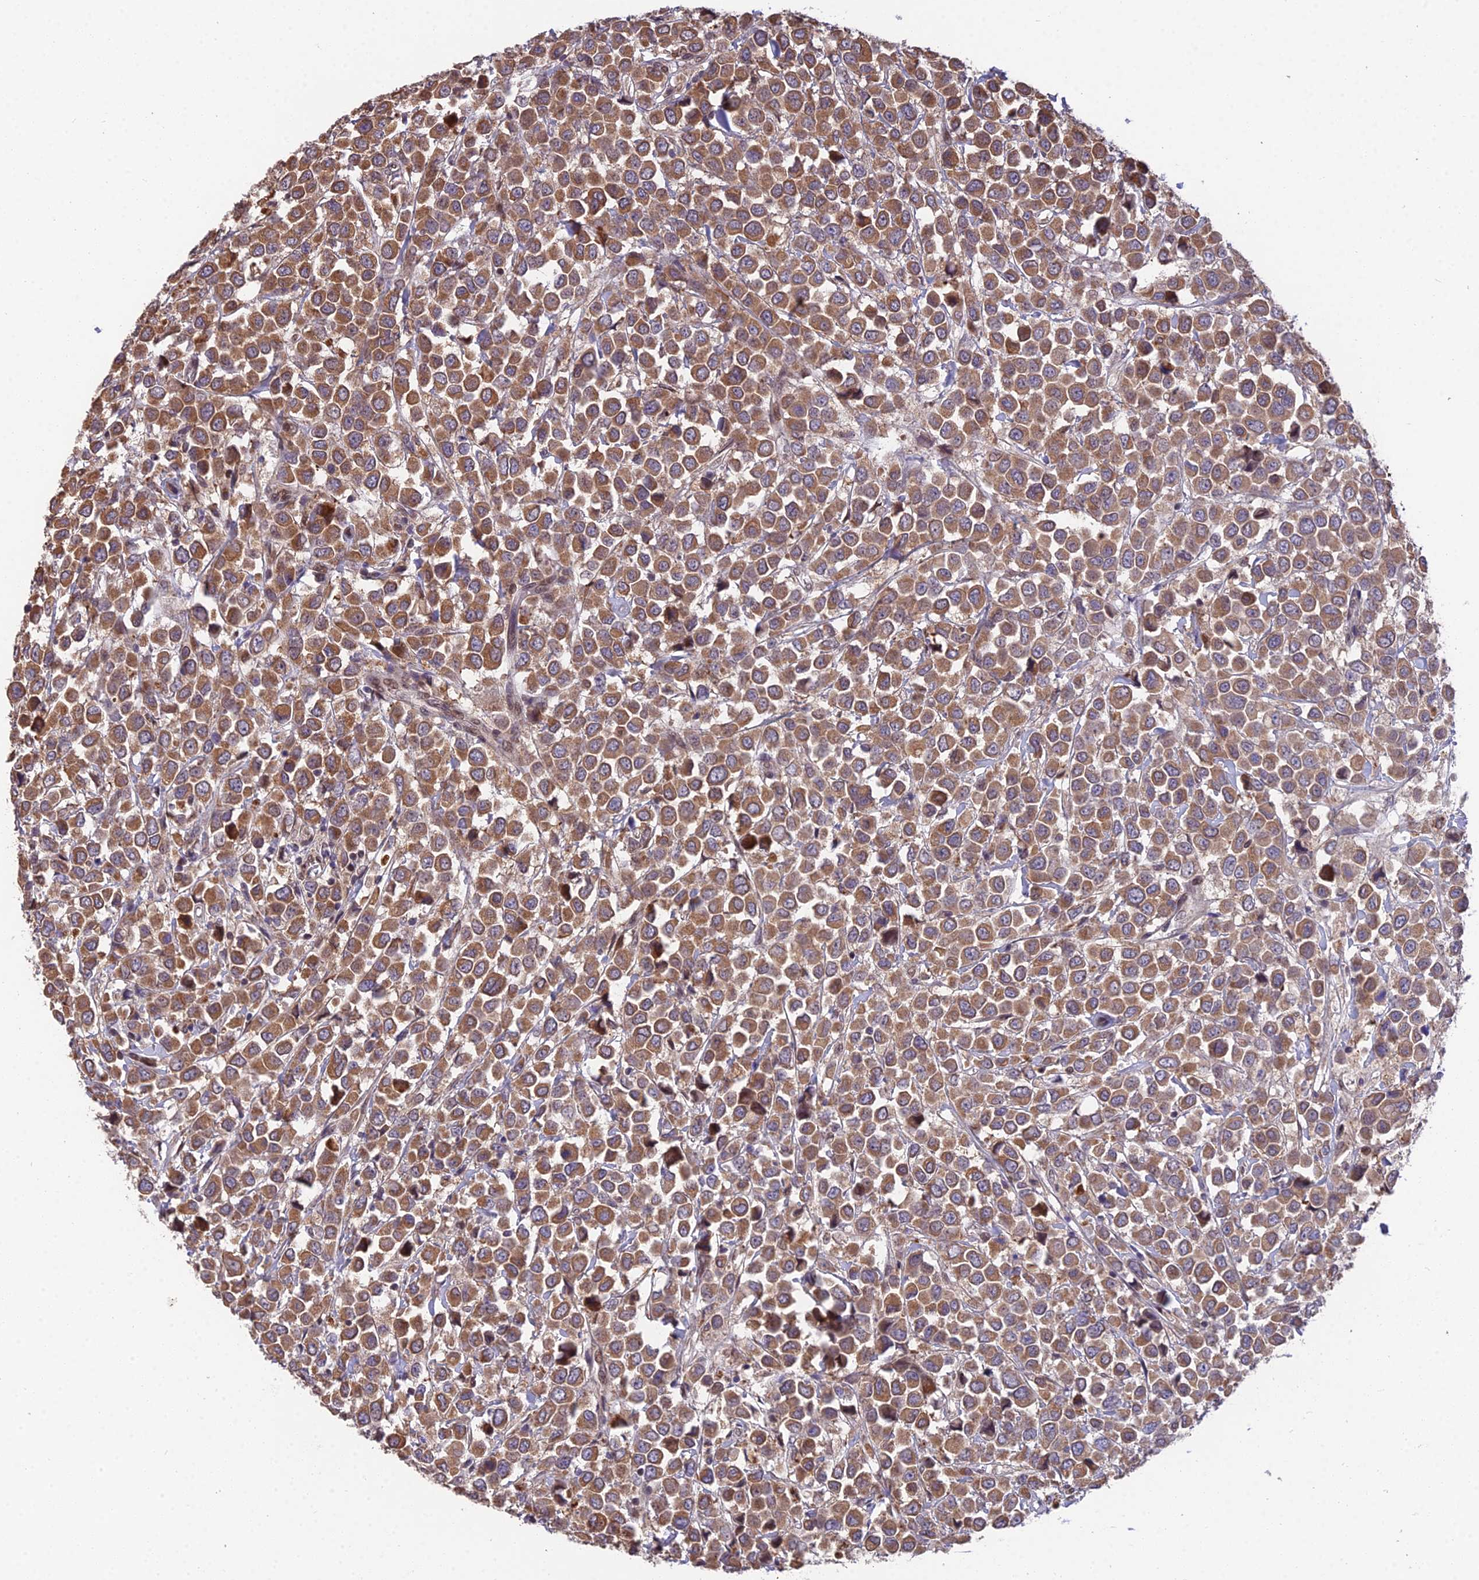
{"staining": {"intensity": "moderate", "quantity": ">75%", "location": "cytoplasmic/membranous"}, "tissue": "breast cancer", "cell_type": "Tumor cells", "image_type": "cancer", "snomed": [{"axis": "morphology", "description": "Duct carcinoma"}, {"axis": "topography", "description": "Breast"}], "caption": "Immunohistochemistry (IHC) image of human breast cancer (invasive ductal carcinoma) stained for a protein (brown), which reveals medium levels of moderate cytoplasmic/membranous positivity in approximately >75% of tumor cells.", "gene": "CYP2R1", "patient": {"sex": "female", "age": 61}}